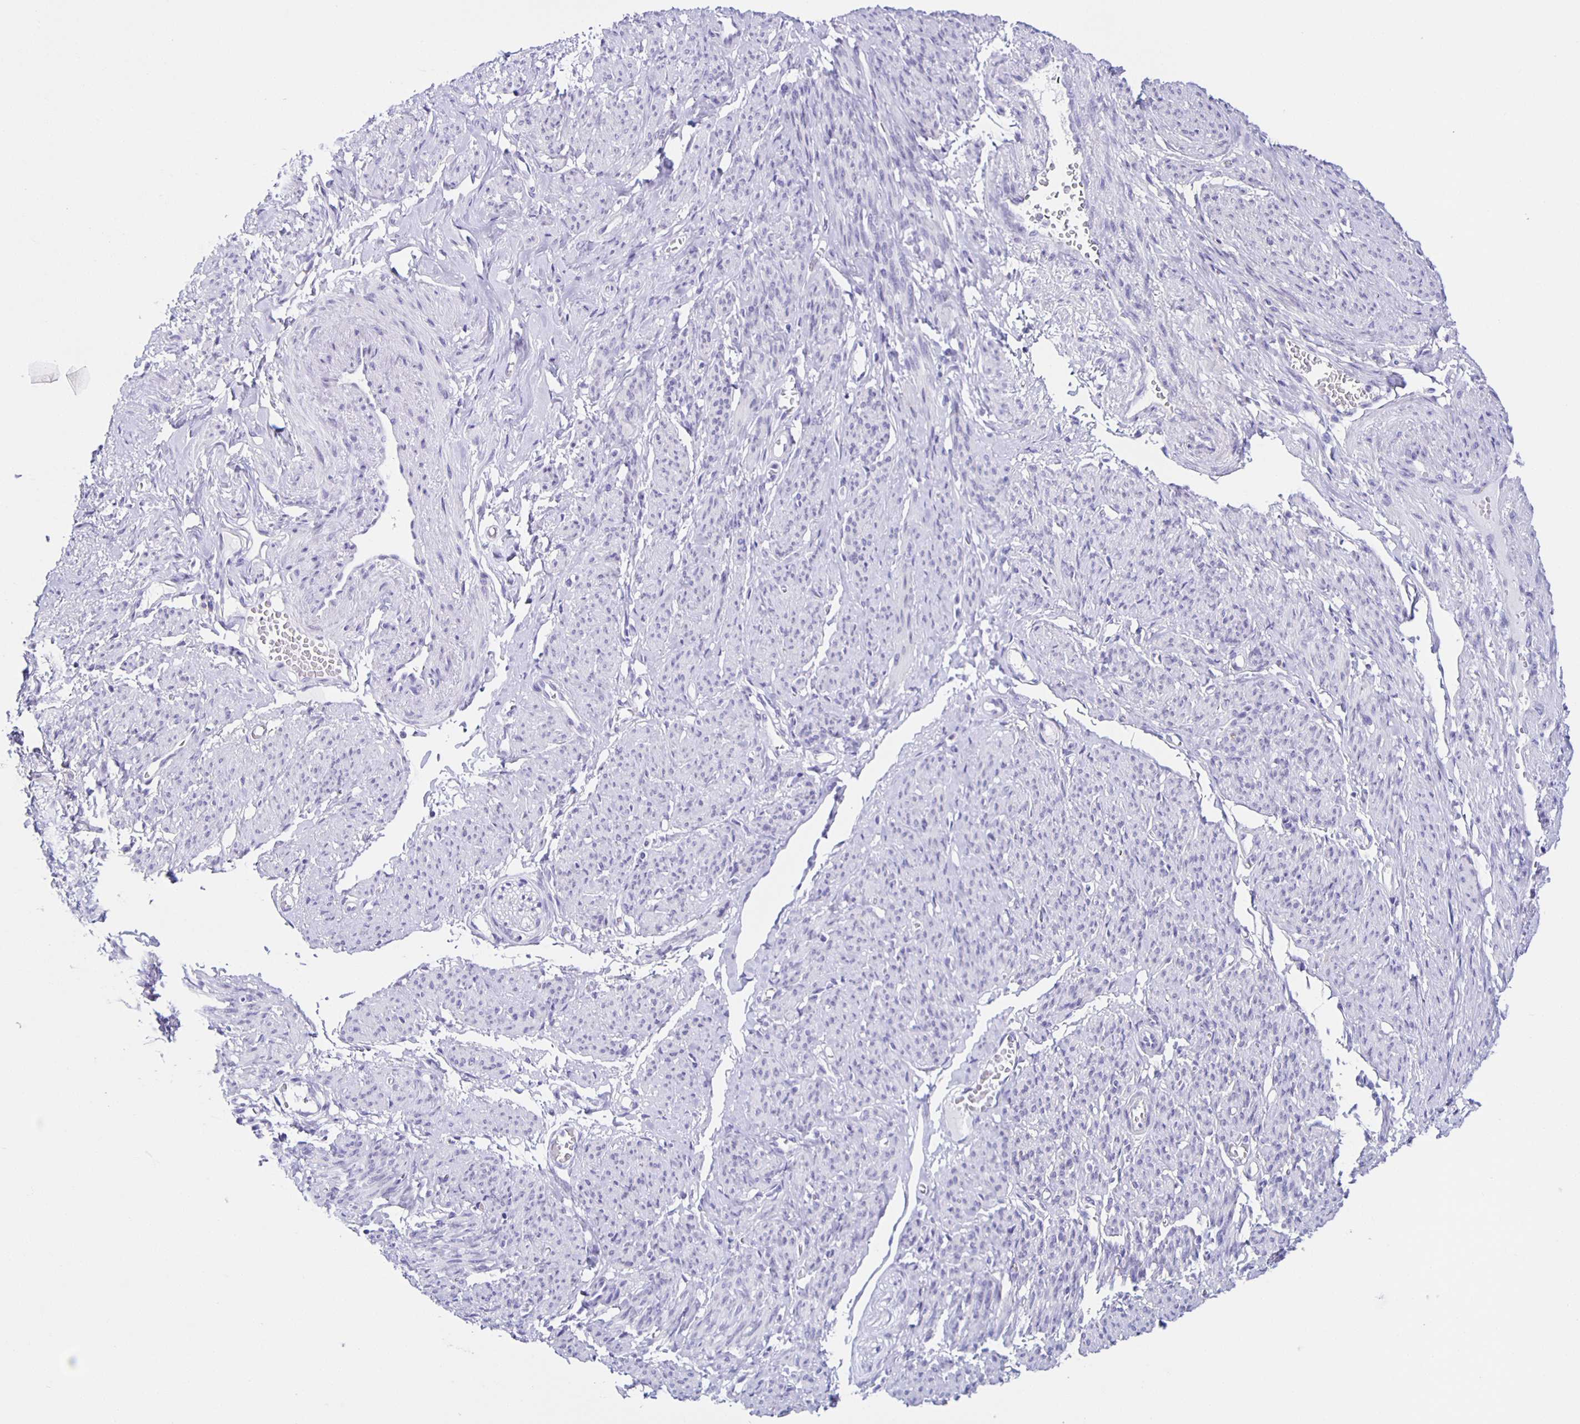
{"staining": {"intensity": "negative", "quantity": "none", "location": "none"}, "tissue": "smooth muscle", "cell_type": "Smooth muscle cells", "image_type": "normal", "snomed": [{"axis": "morphology", "description": "Normal tissue, NOS"}, {"axis": "topography", "description": "Smooth muscle"}], "caption": "This is an IHC micrograph of normal human smooth muscle. There is no positivity in smooth muscle cells.", "gene": "AQP6", "patient": {"sex": "female", "age": 65}}